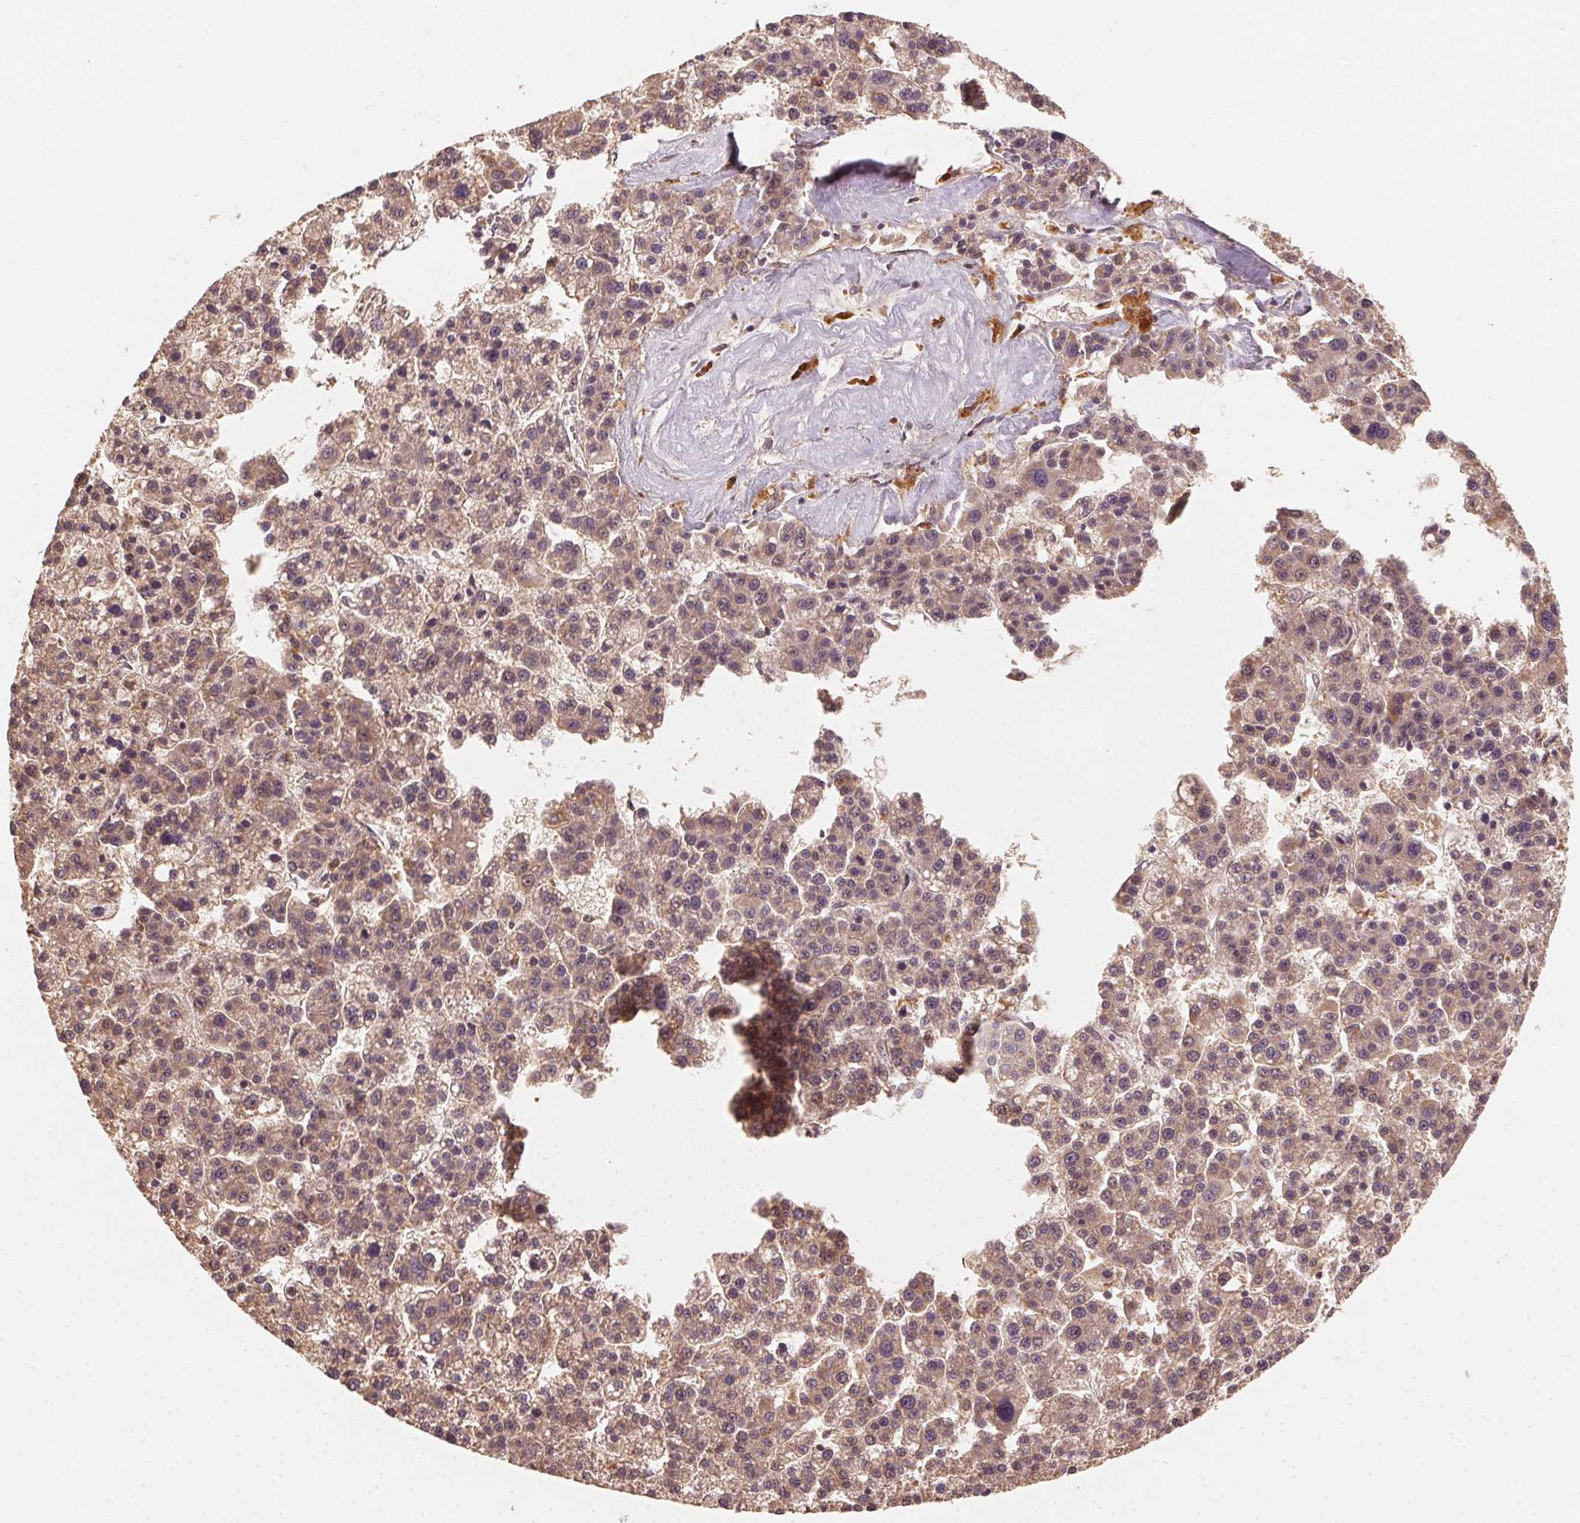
{"staining": {"intensity": "weak", "quantity": ">75%", "location": "cytoplasmic/membranous"}, "tissue": "liver cancer", "cell_type": "Tumor cells", "image_type": "cancer", "snomed": [{"axis": "morphology", "description": "Carcinoma, Hepatocellular, NOS"}, {"axis": "topography", "description": "Liver"}], "caption": "About >75% of tumor cells in human liver cancer (hepatocellular carcinoma) show weak cytoplasmic/membranous protein expression as visualized by brown immunohistochemical staining.", "gene": "WBP2", "patient": {"sex": "female", "age": 58}}